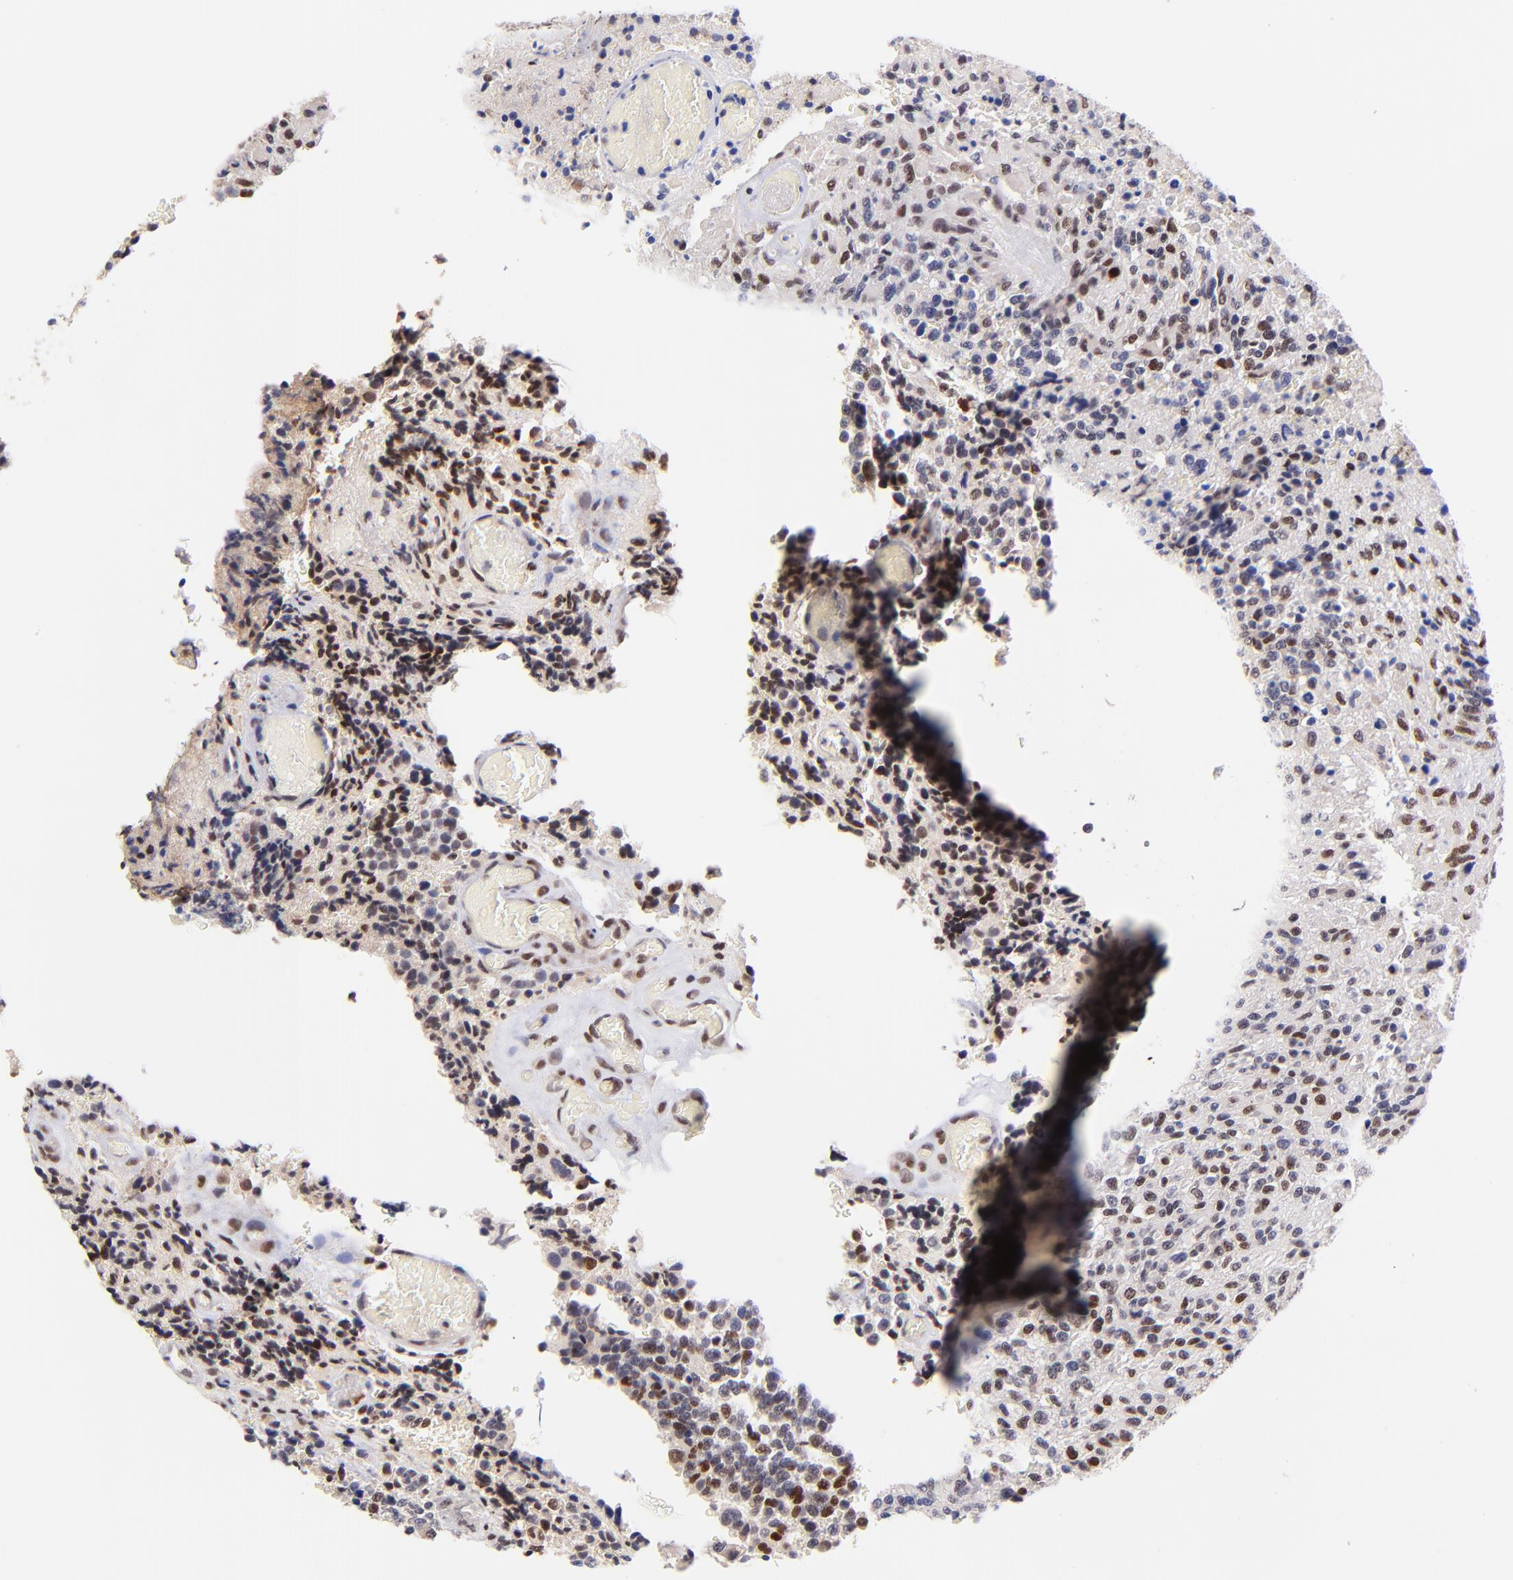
{"staining": {"intensity": "weak", "quantity": ">75%", "location": "nuclear"}, "tissue": "glioma", "cell_type": "Tumor cells", "image_type": "cancer", "snomed": [{"axis": "morphology", "description": "Glioma, malignant, High grade"}, {"axis": "topography", "description": "Brain"}], "caption": "Tumor cells show low levels of weak nuclear positivity in approximately >75% of cells in malignant glioma (high-grade). Using DAB (3,3'-diaminobenzidine) (brown) and hematoxylin (blue) stains, captured at high magnification using brightfield microscopy.", "gene": "MIDEAS", "patient": {"sex": "male", "age": 36}}